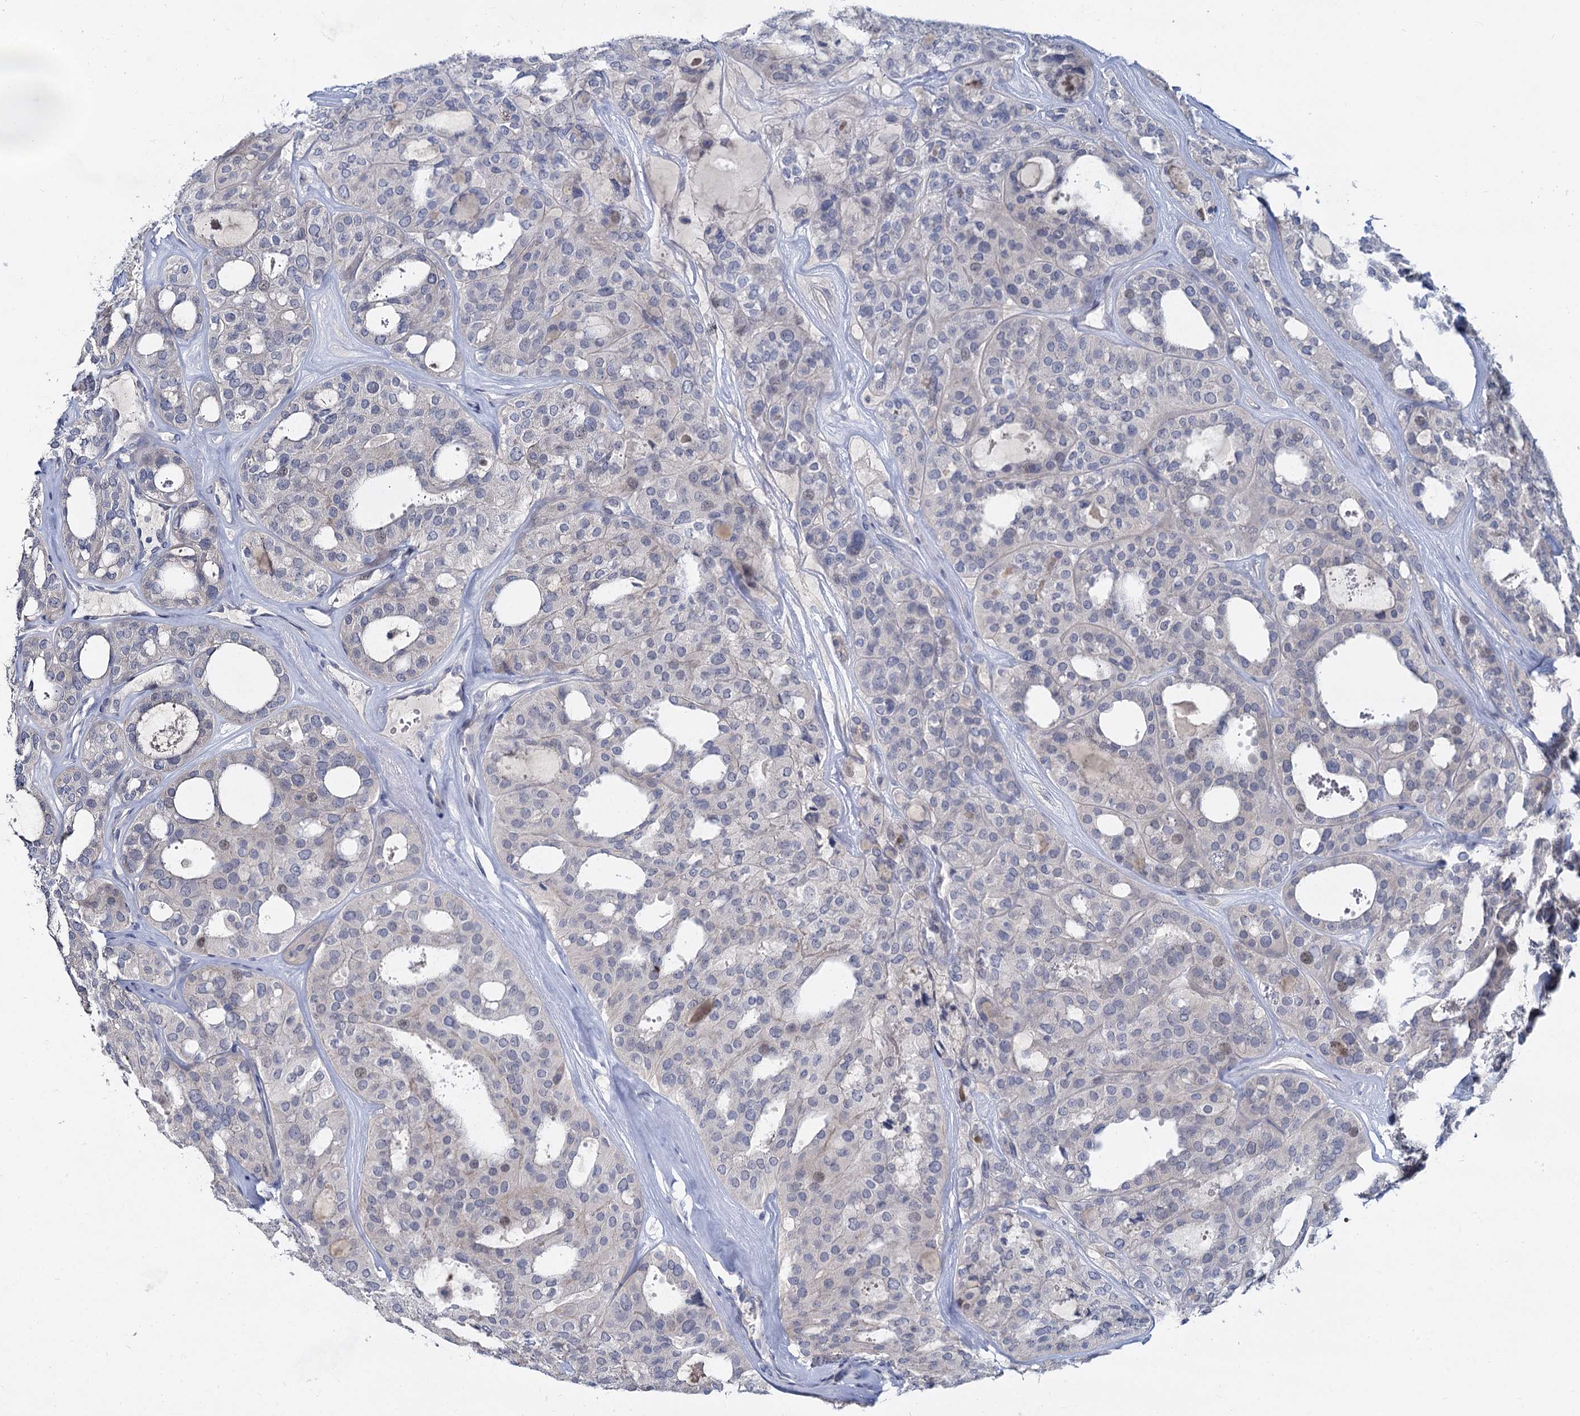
{"staining": {"intensity": "negative", "quantity": "none", "location": "none"}, "tissue": "thyroid cancer", "cell_type": "Tumor cells", "image_type": "cancer", "snomed": [{"axis": "morphology", "description": "Follicular adenoma carcinoma, NOS"}, {"axis": "topography", "description": "Thyroid gland"}], "caption": "Follicular adenoma carcinoma (thyroid) was stained to show a protein in brown. There is no significant positivity in tumor cells.", "gene": "ACRBP", "patient": {"sex": "male", "age": 75}}